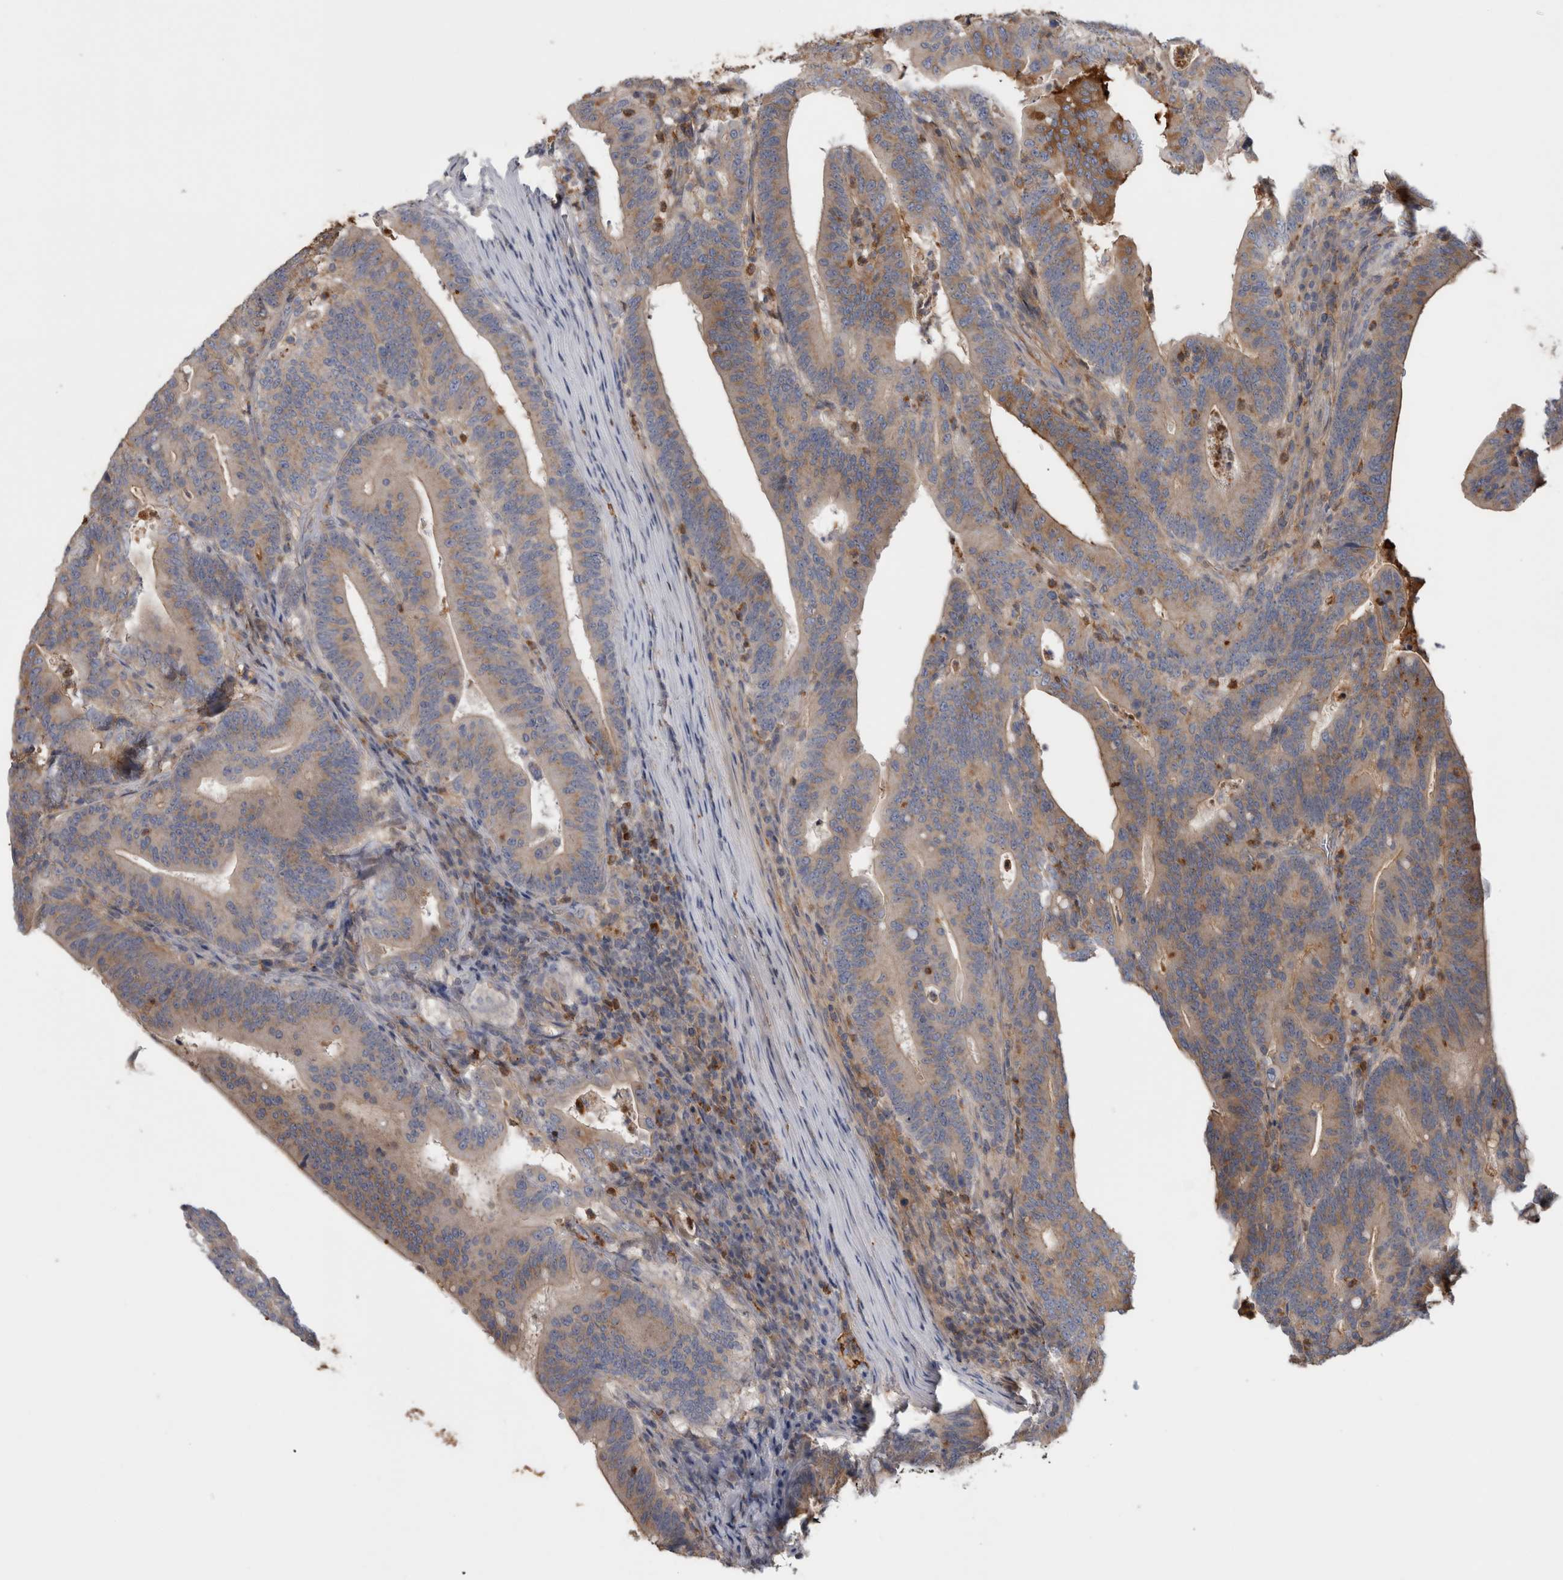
{"staining": {"intensity": "weak", "quantity": "25%-75%", "location": "cytoplasmic/membranous"}, "tissue": "colorectal cancer", "cell_type": "Tumor cells", "image_type": "cancer", "snomed": [{"axis": "morphology", "description": "Adenocarcinoma, NOS"}, {"axis": "topography", "description": "Colon"}], "caption": "A high-resolution photomicrograph shows IHC staining of colorectal cancer (adenocarcinoma), which demonstrates weak cytoplasmic/membranous expression in about 25%-75% of tumor cells. (Brightfield microscopy of DAB IHC at high magnification).", "gene": "TBCE", "patient": {"sex": "female", "age": 66}}